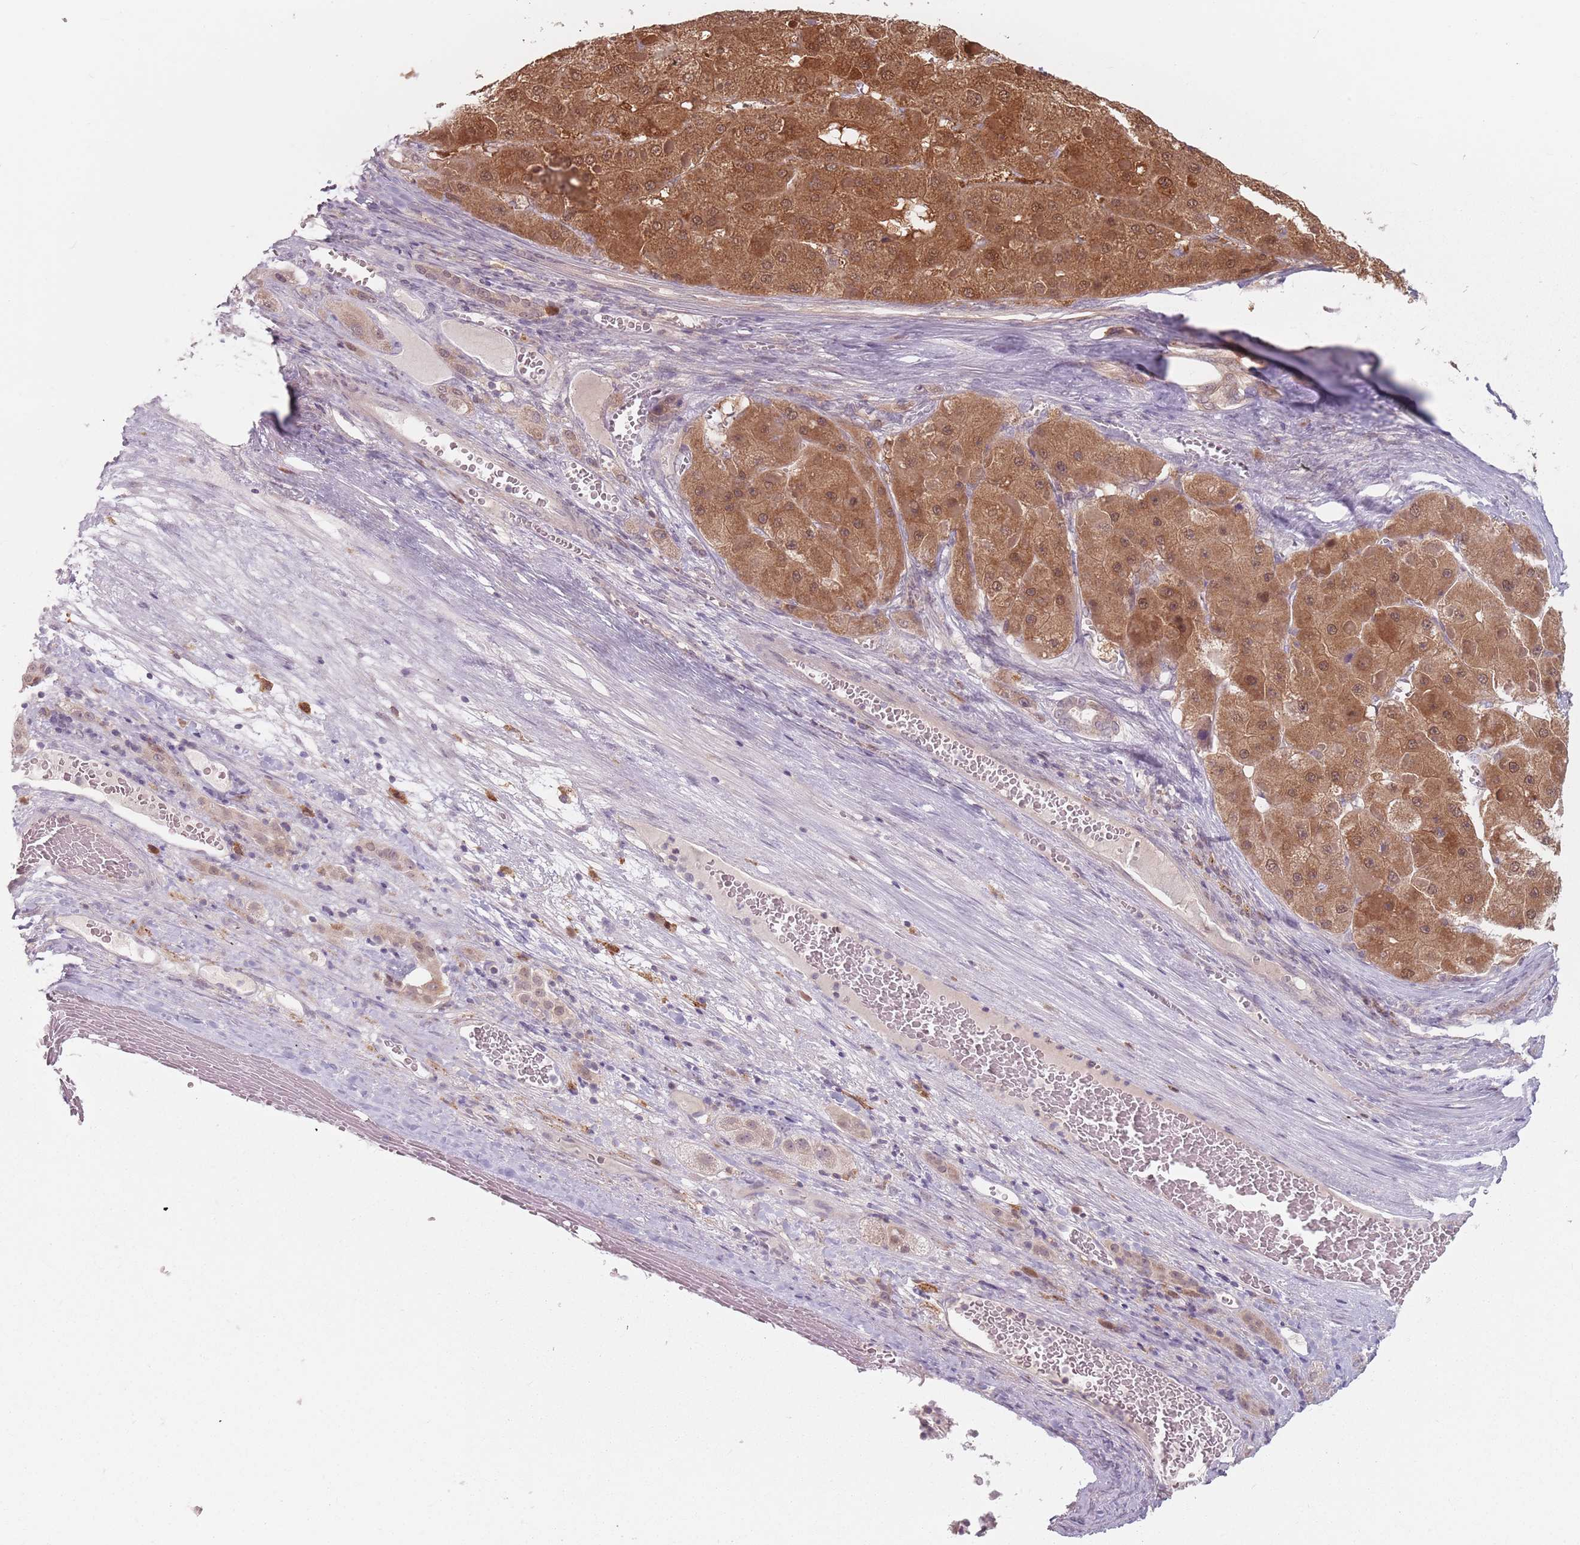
{"staining": {"intensity": "moderate", "quantity": ">75%", "location": "cytoplasmic/membranous,nuclear"}, "tissue": "liver cancer", "cell_type": "Tumor cells", "image_type": "cancer", "snomed": [{"axis": "morphology", "description": "Carcinoma, Hepatocellular, NOS"}, {"axis": "topography", "description": "Liver"}], "caption": "IHC micrograph of human liver hepatocellular carcinoma stained for a protein (brown), which displays medium levels of moderate cytoplasmic/membranous and nuclear expression in approximately >75% of tumor cells.", "gene": "NAXE", "patient": {"sex": "female", "age": 73}}